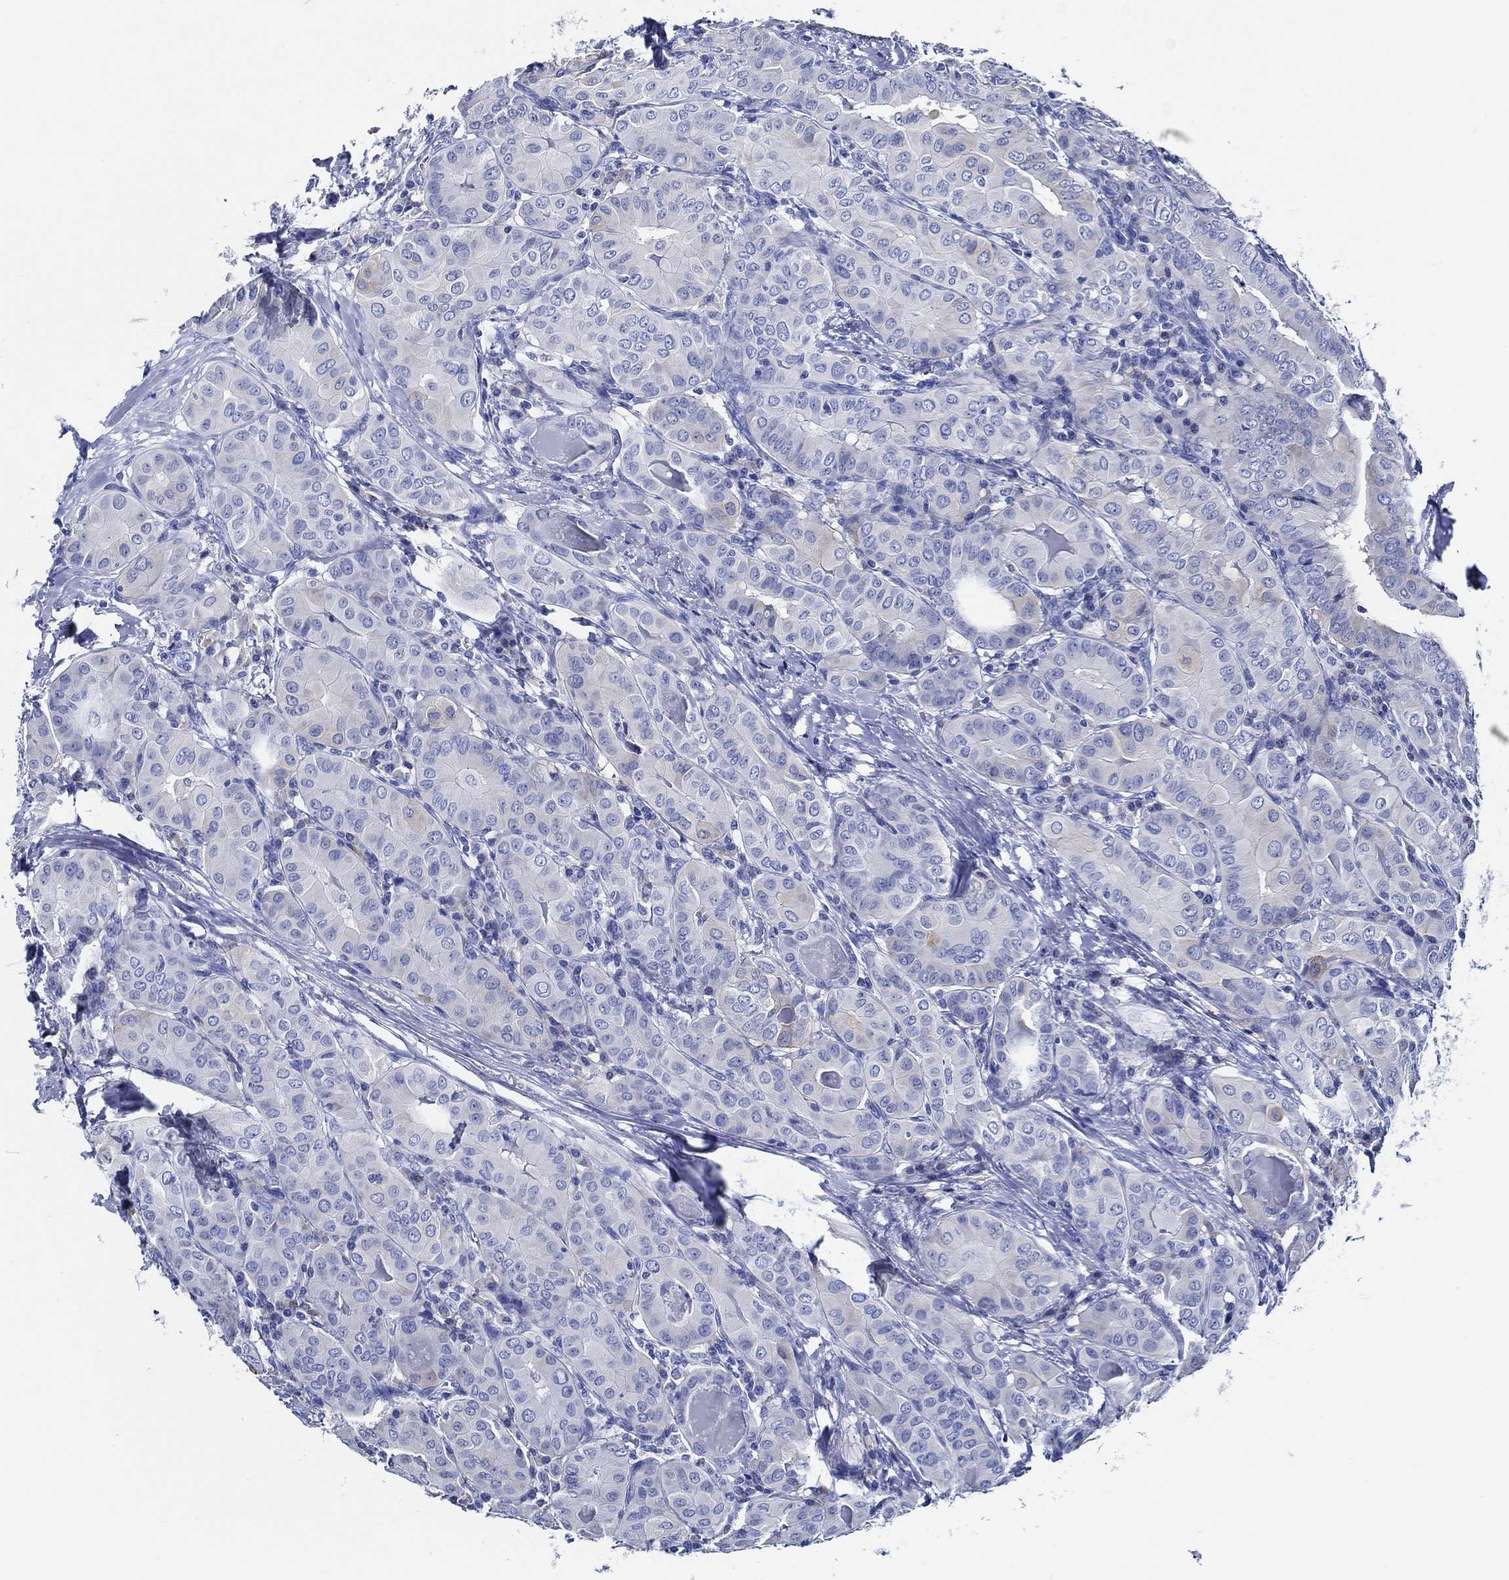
{"staining": {"intensity": "negative", "quantity": "none", "location": "none"}, "tissue": "thyroid cancer", "cell_type": "Tumor cells", "image_type": "cancer", "snomed": [{"axis": "morphology", "description": "Papillary adenocarcinoma, NOS"}, {"axis": "topography", "description": "Thyroid gland"}], "caption": "DAB immunohistochemical staining of papillary adenocarcinoma (thyroid) demonstrates no significant staining in tumor cells.", "gene": "WDR62", "patient": {"sex": "female", "age": 37}}